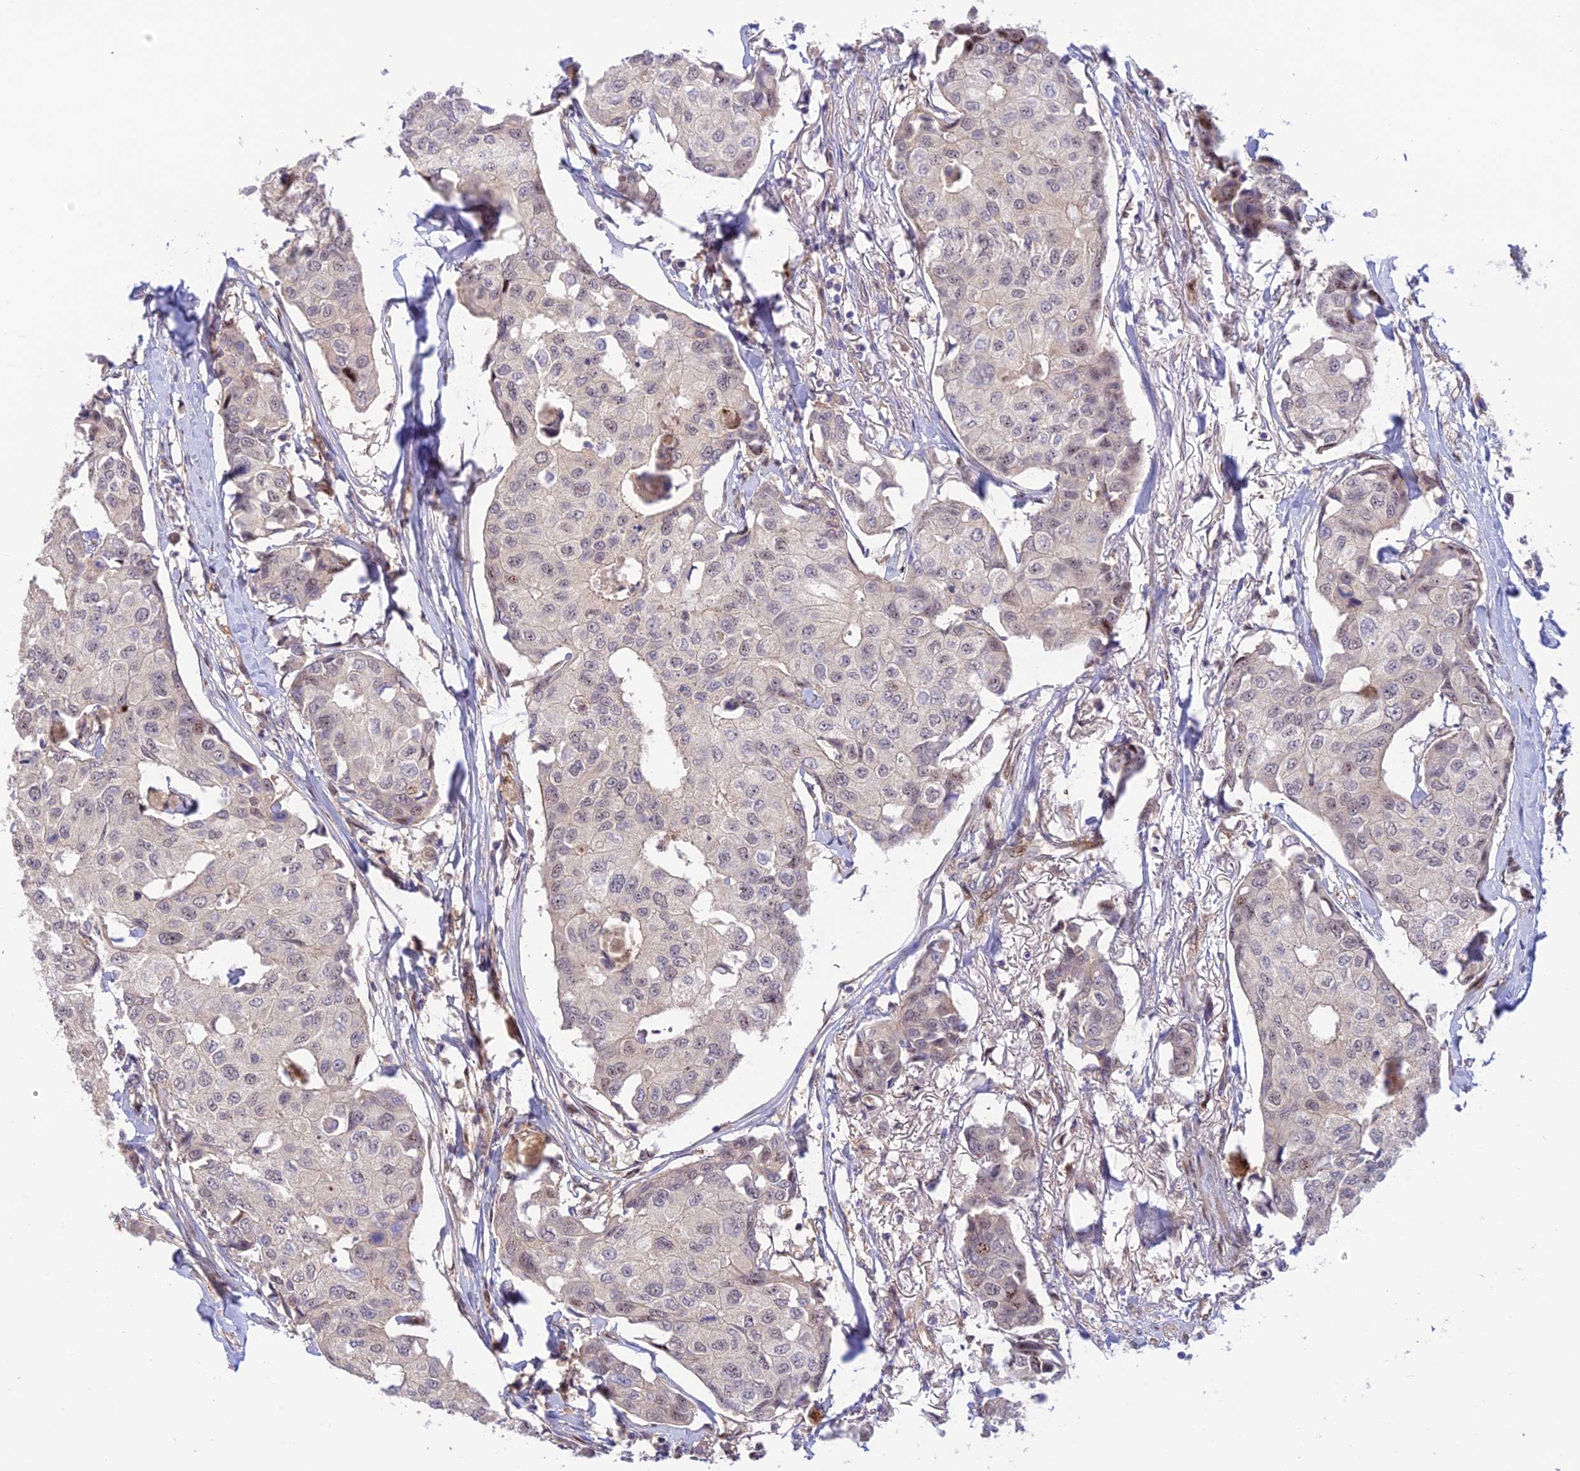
{"staining": {"intensity": "moderate", "quantity": "<25%", "location": "nuclear"}, "tissue": "breast cancer", "cell_type": "Tumor cells", "image_type": "cancer", "snomed": [{"axis": "morphology", "description": "Duct carcinoma"}, {"axis": "topography", "description": "Breast"}], "caption": "The photomicrograph demonstrates staining of breast intraductal carcinoma, revealing moderate nuclear protein staining (brown color) within tumor cells.", "gene": "ZNF584", "patient": {"sex": "female", "age": 80}}